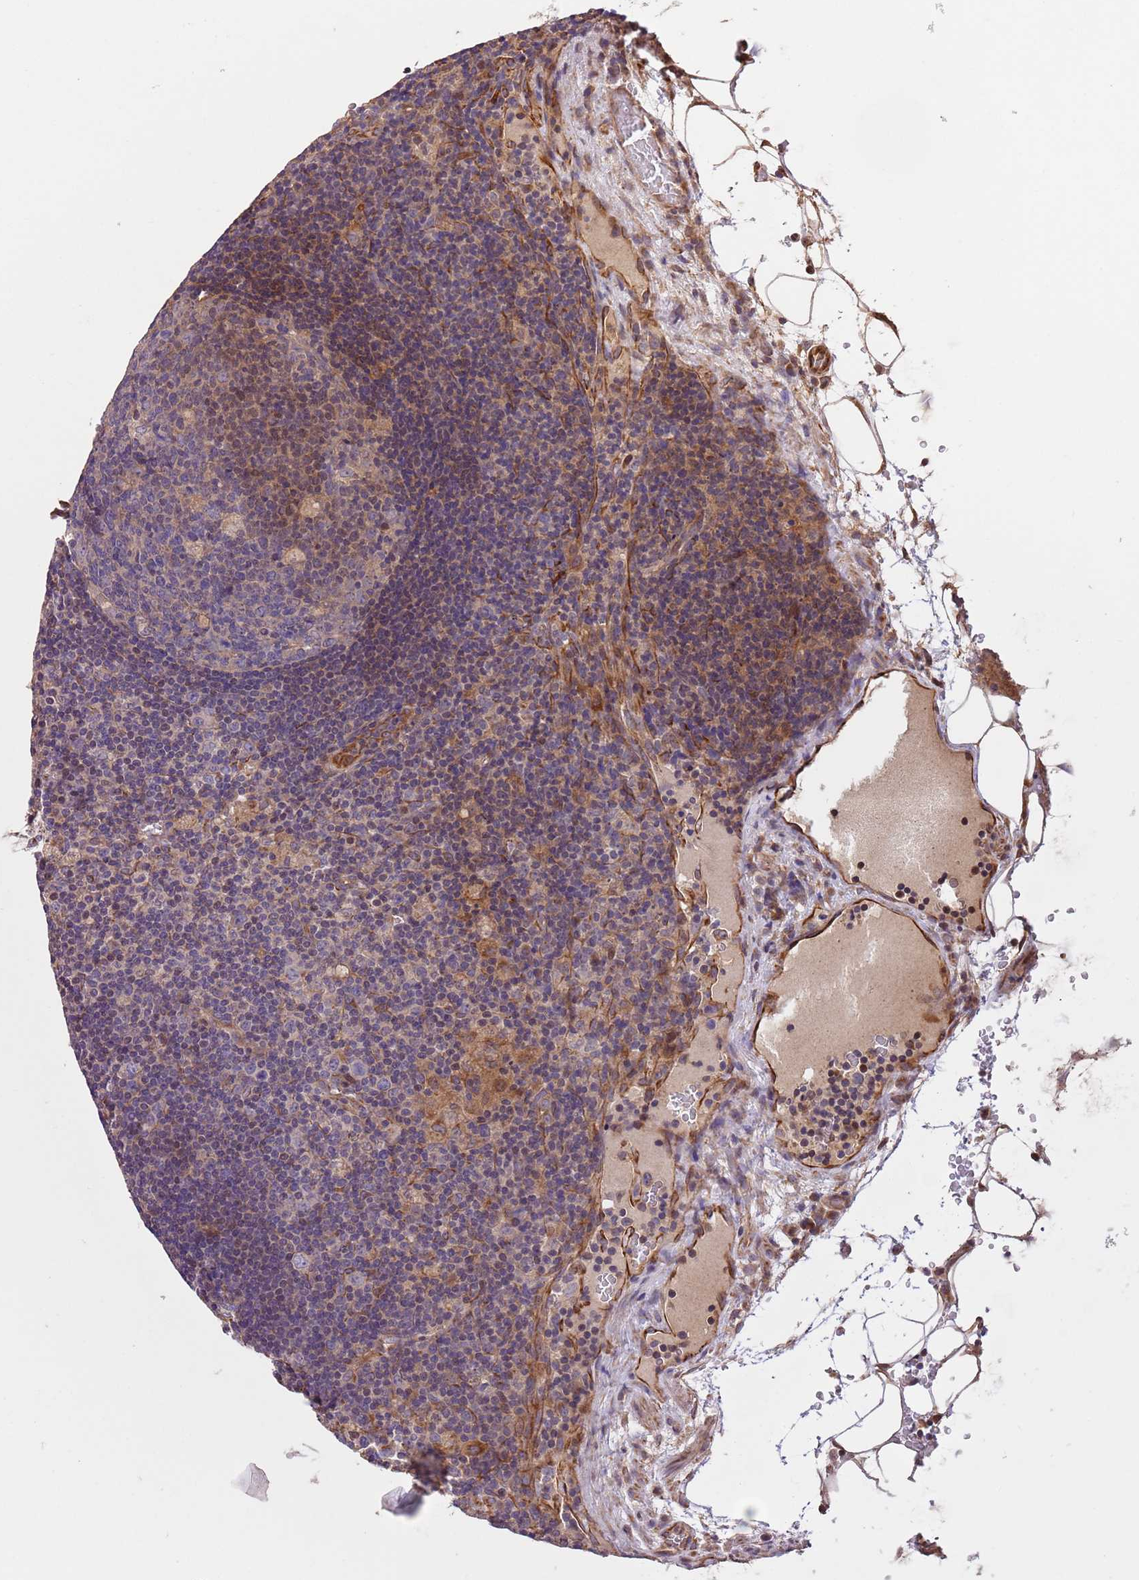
{"staining": {"intensity": "negative", "quantity": "none", "location": "none"}, "tissue": "lymph node", "cell_type": "Germinal center cells", "image_type": "normal", "snomed": [{"axis": "morphology", "description": "Normal tissue, NOS"}, {"axis": "topography", "description": "Lymph node"}], "caption": "The photomicrograph displays no staining of germinal center cells in benign lymph node.", "gene": "FAM89B", "patient": {"sex": "male", "age": 58}}